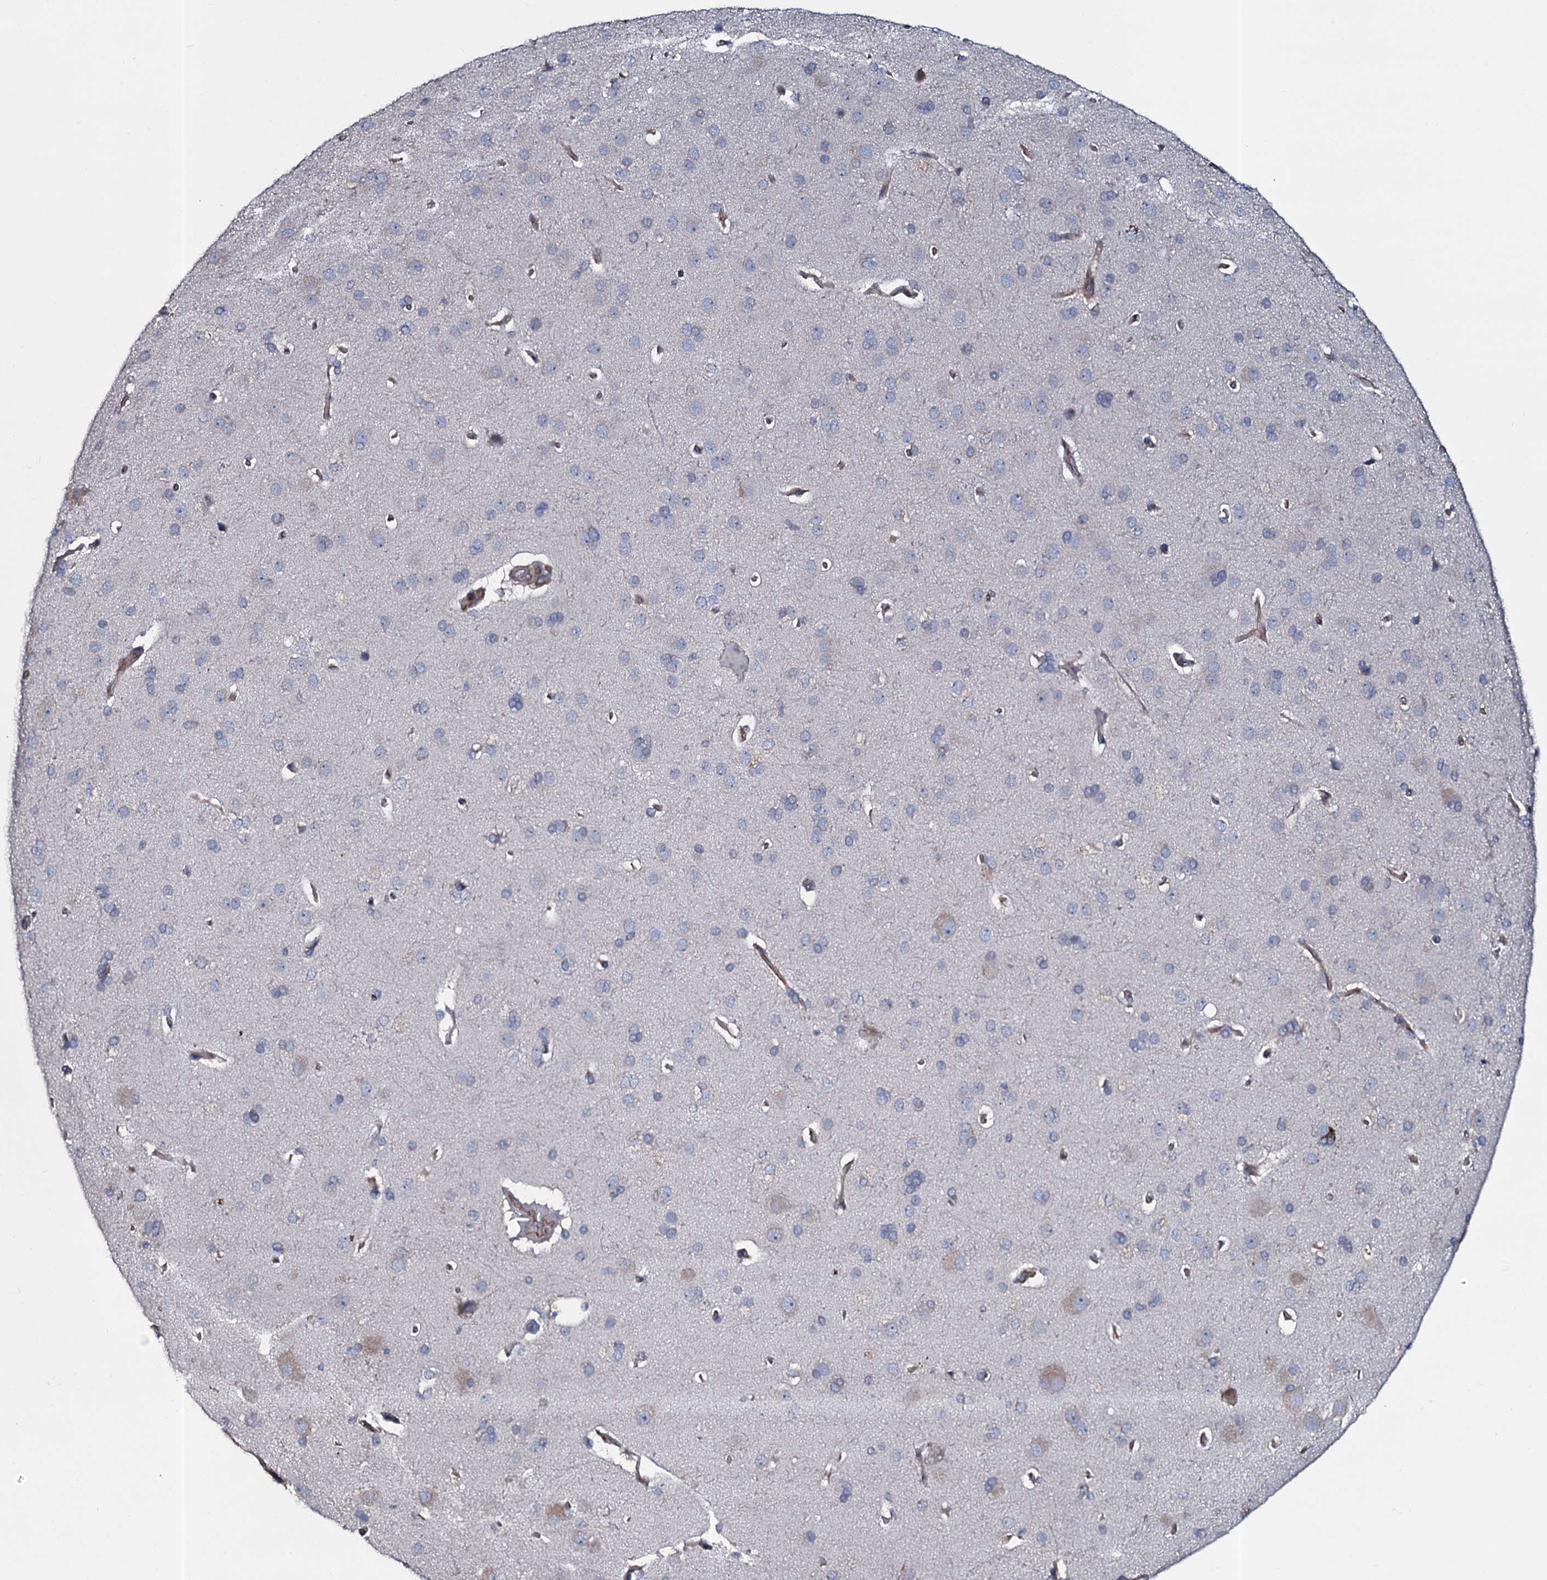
{"staining": {"intensity": "moderate", "quantity": "25%-75%", "location": "cytoplasmic/membranous"}, "tissue": "cerebral cortex", "cell_type": "Endothelial cells", "image_type": "normal", "snomed": [{"axis": "morphology", "description": "Normal tissue, NOS"}, {"axis": "topography", "description": "Cerebral cortex"}], "caption": "Unremarkable cerebral cortex displays moderate cytoplasmic/membranous staining in approximately 25%-75% of endothelial cells.", "gene": "TMEM151A", "patient": {"sex": "male", "age": 62}}